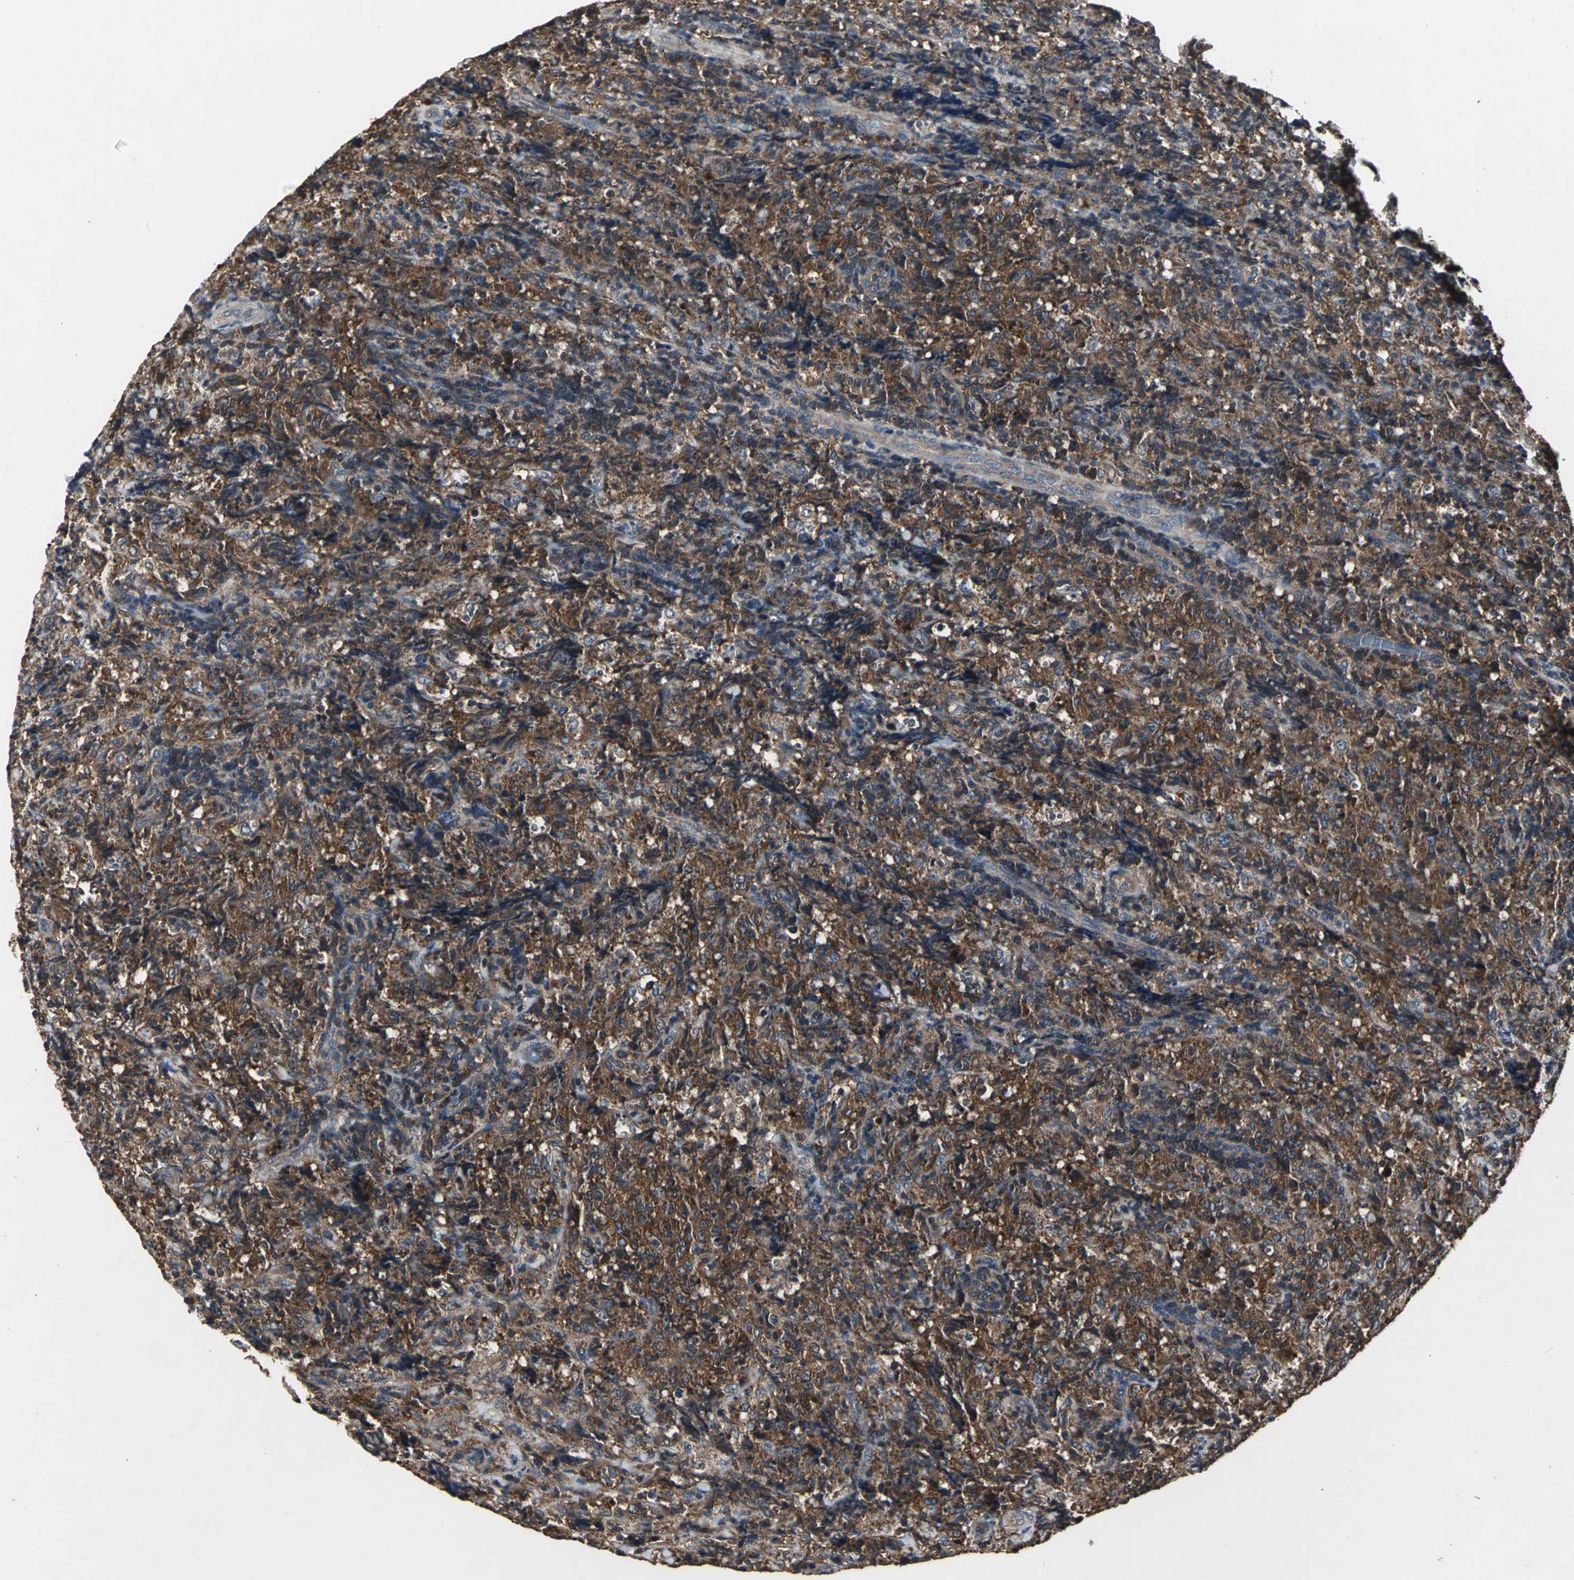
{"staining": {"intensity": "moderate", "quantity": ">75%", "location": "cytoplasmic/membranous"}, "tissue": "lymphoma", "cell_type": "Tumor cells", "image_type": "cancer", "snomed": [{"axis": "morphology", "description": "Malignant lymphoma, non-Hodgkin's type, High grade"}, {"axis": "topography", "description": "Tonsil"}], "caption": "Immunohistochemical staining of human lymphoma exhibits medium levels of moderate cytoplasmic/membranous protein expression in about >75% of tumor cells. The staining was performed using DAB, with brown indicating positive protein expression. Nuclei are stained blue with hematoxylin.", "gene": "IRF3", "patient": {"sex": "female", "age": 36}}